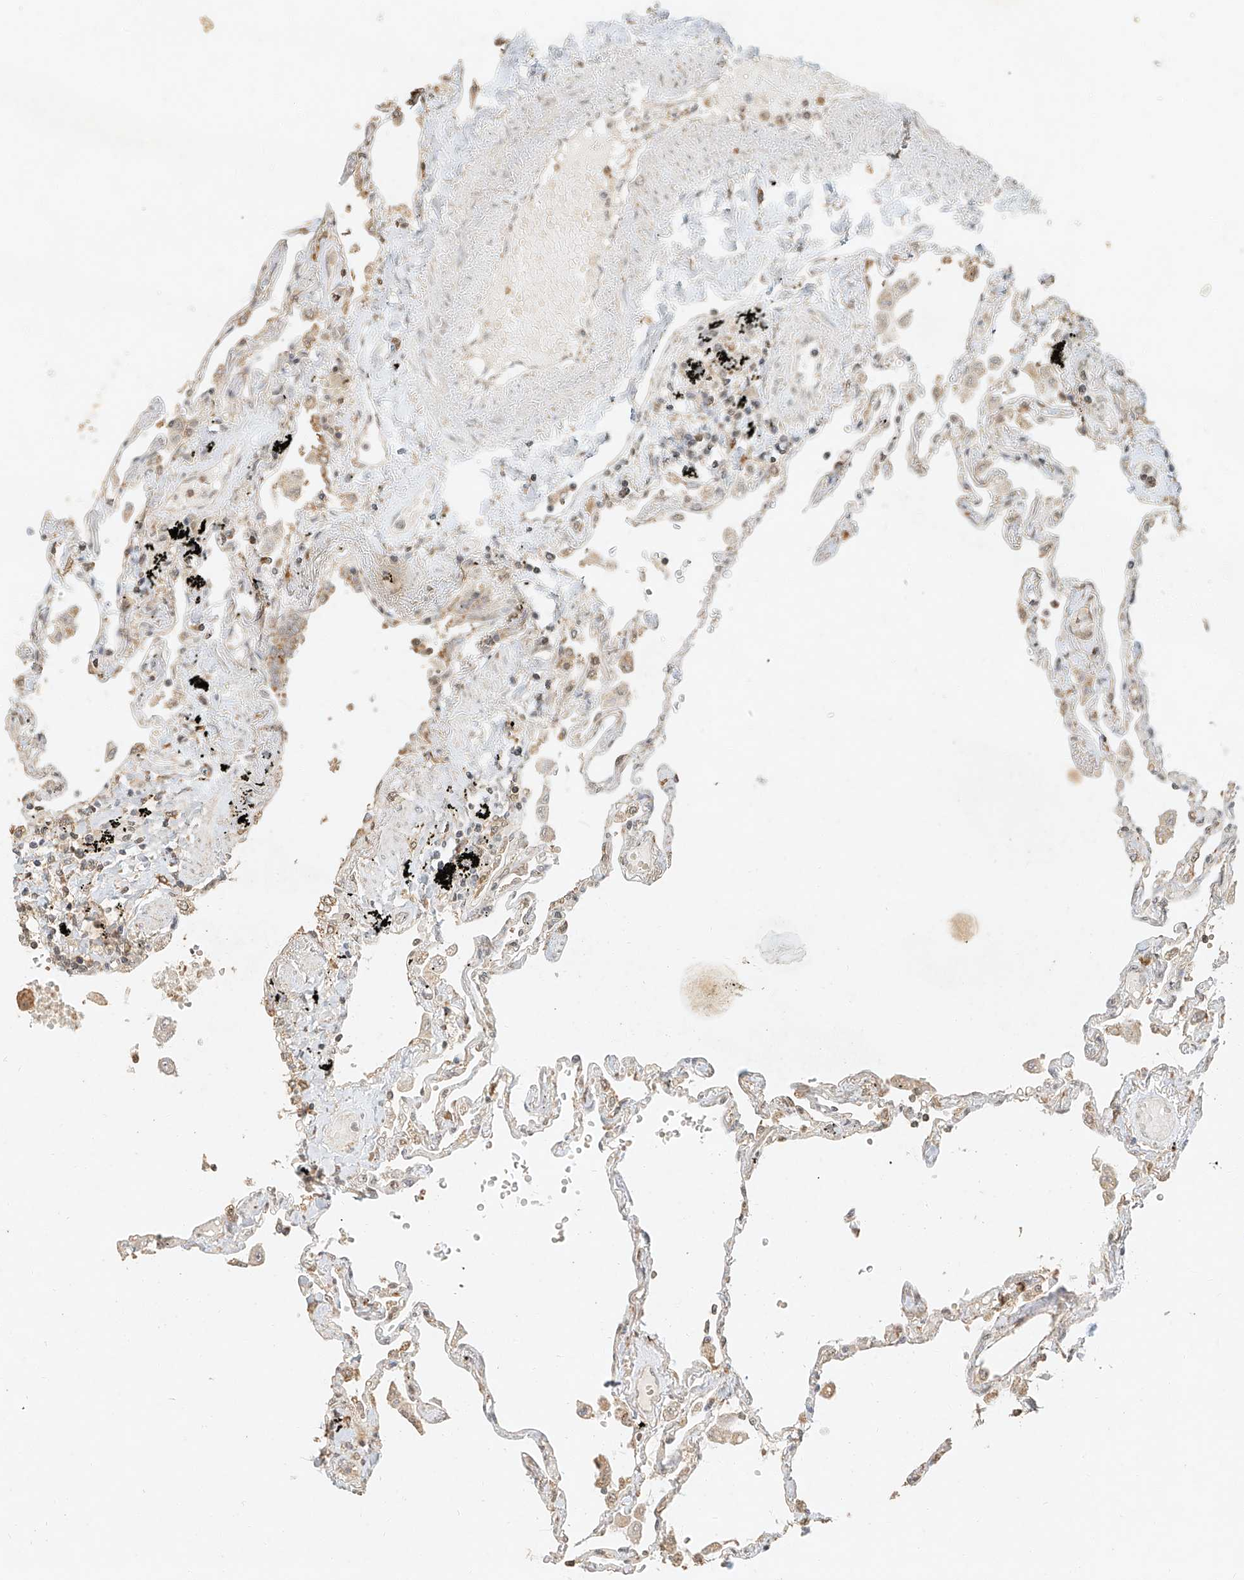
{"staining": {"intensity": "moderate", "quantity": ">75%", "location": "cytoplasmic/membranous,nuclear"}, "tissue": "lung", "cell_type": "Alveolar cells", "image_type": "normal", "snomed": [{"axis": "morphology", "description": "Normal tissue, NOS"}, {"axis": "topography", "description": "Lung"}], "caption": "Lung stained for a protein (brown) demonstrates moderate cytoplasmic/membranous,nuclear positive positivity in approximately >75% of alveolar cells.", "gene": "CXorf58", "patient": {"sex": "female", "age": 67}}